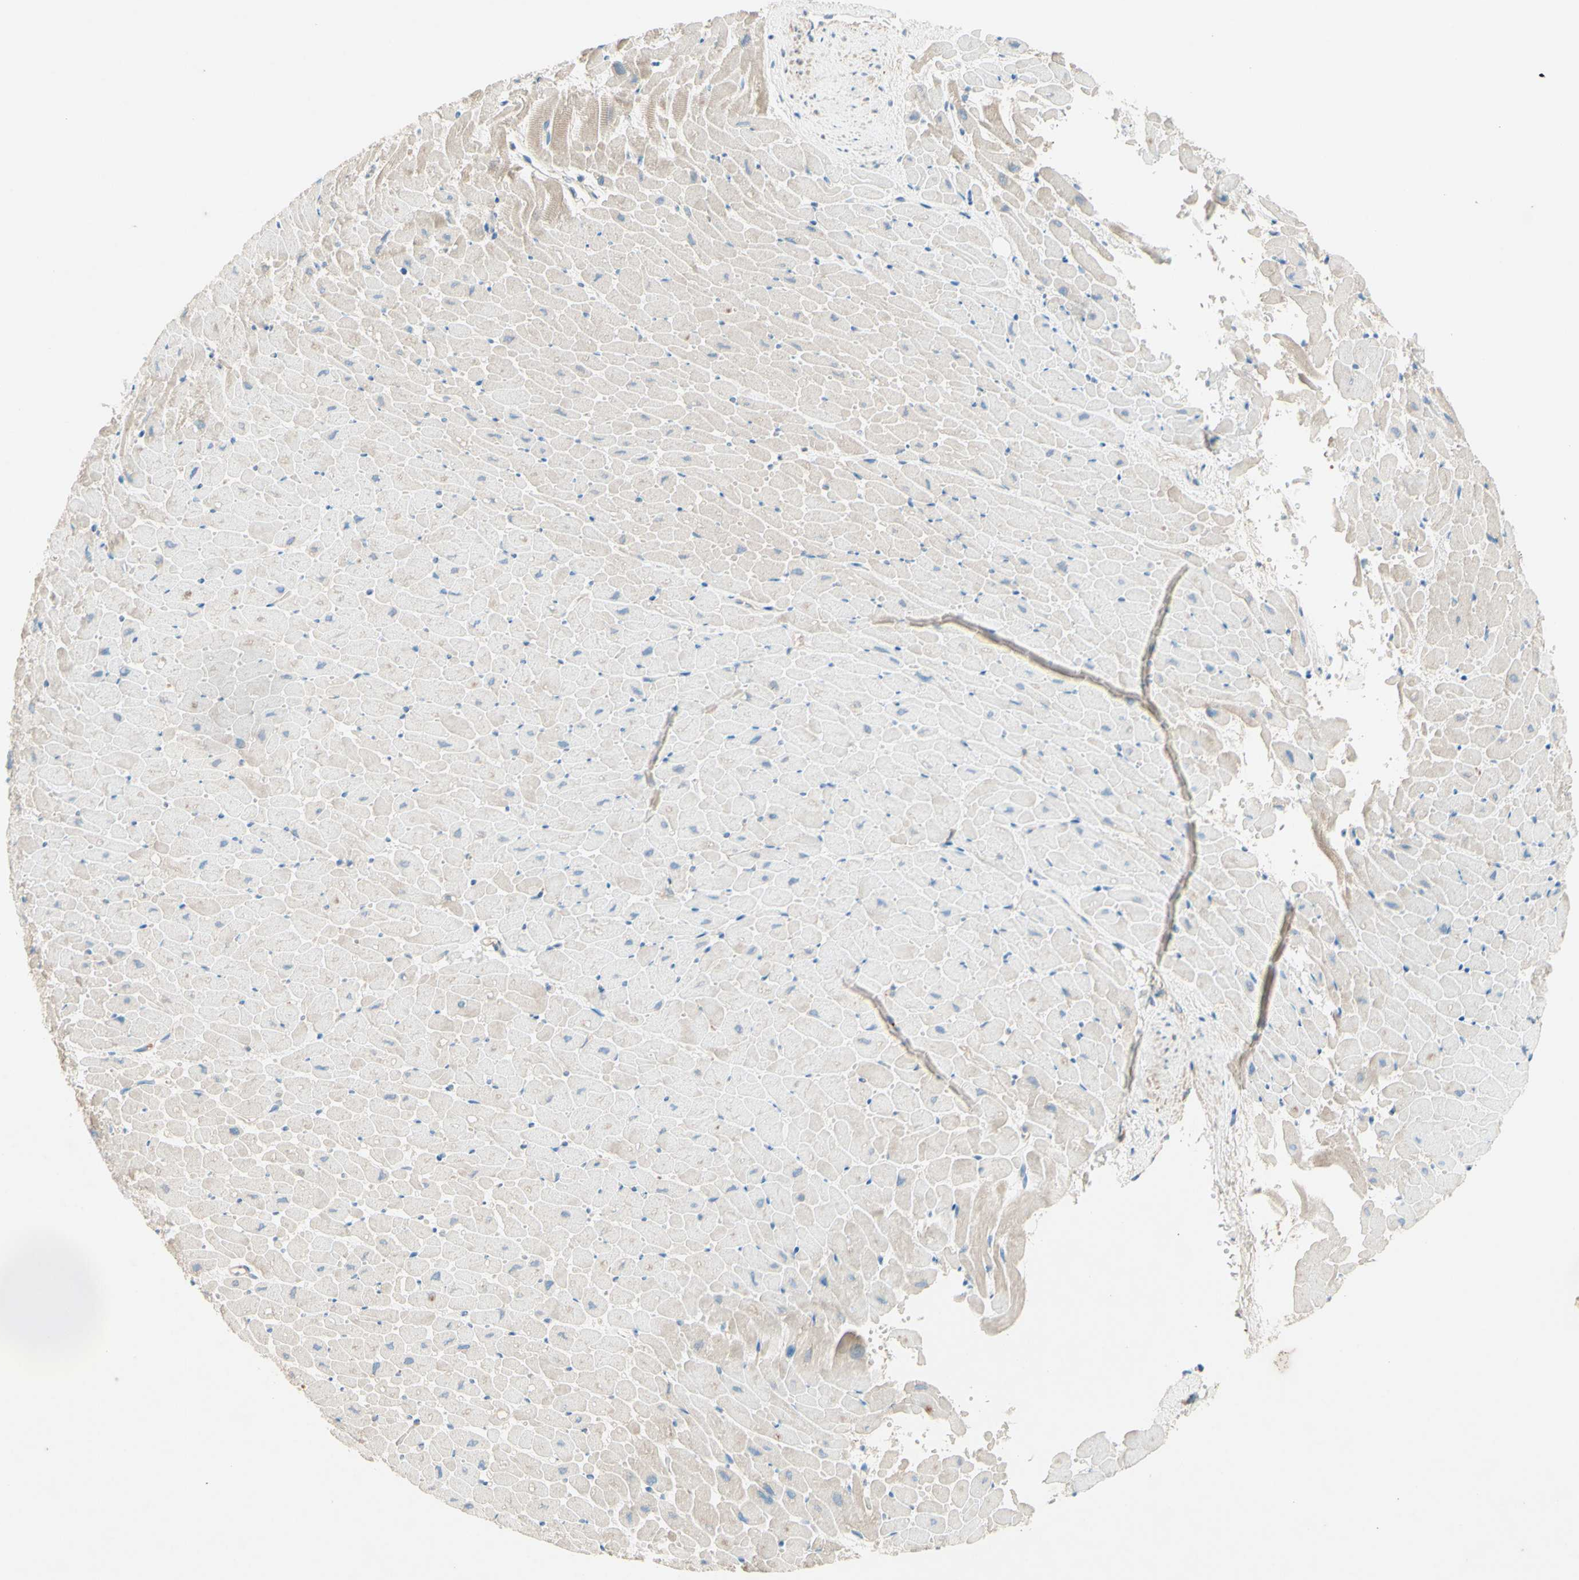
{"staining": {"intensity": "negative", "quantity": "none", "location": "none"}, "tissue": "heart muscle", "cell_type": "Cardiomyocytes", "image_type": "normal", "snomed": [{"axis": "morphology", "description": "Normal tissue, NOS"}, {"axis": "topography", "description": "Heart"}], "caption": "The micrograph demonstrates no significant expression in cardiomyocytes of heart muscle.", "gene": "IL2", "patient": {"sex": "male", "age": 45}}